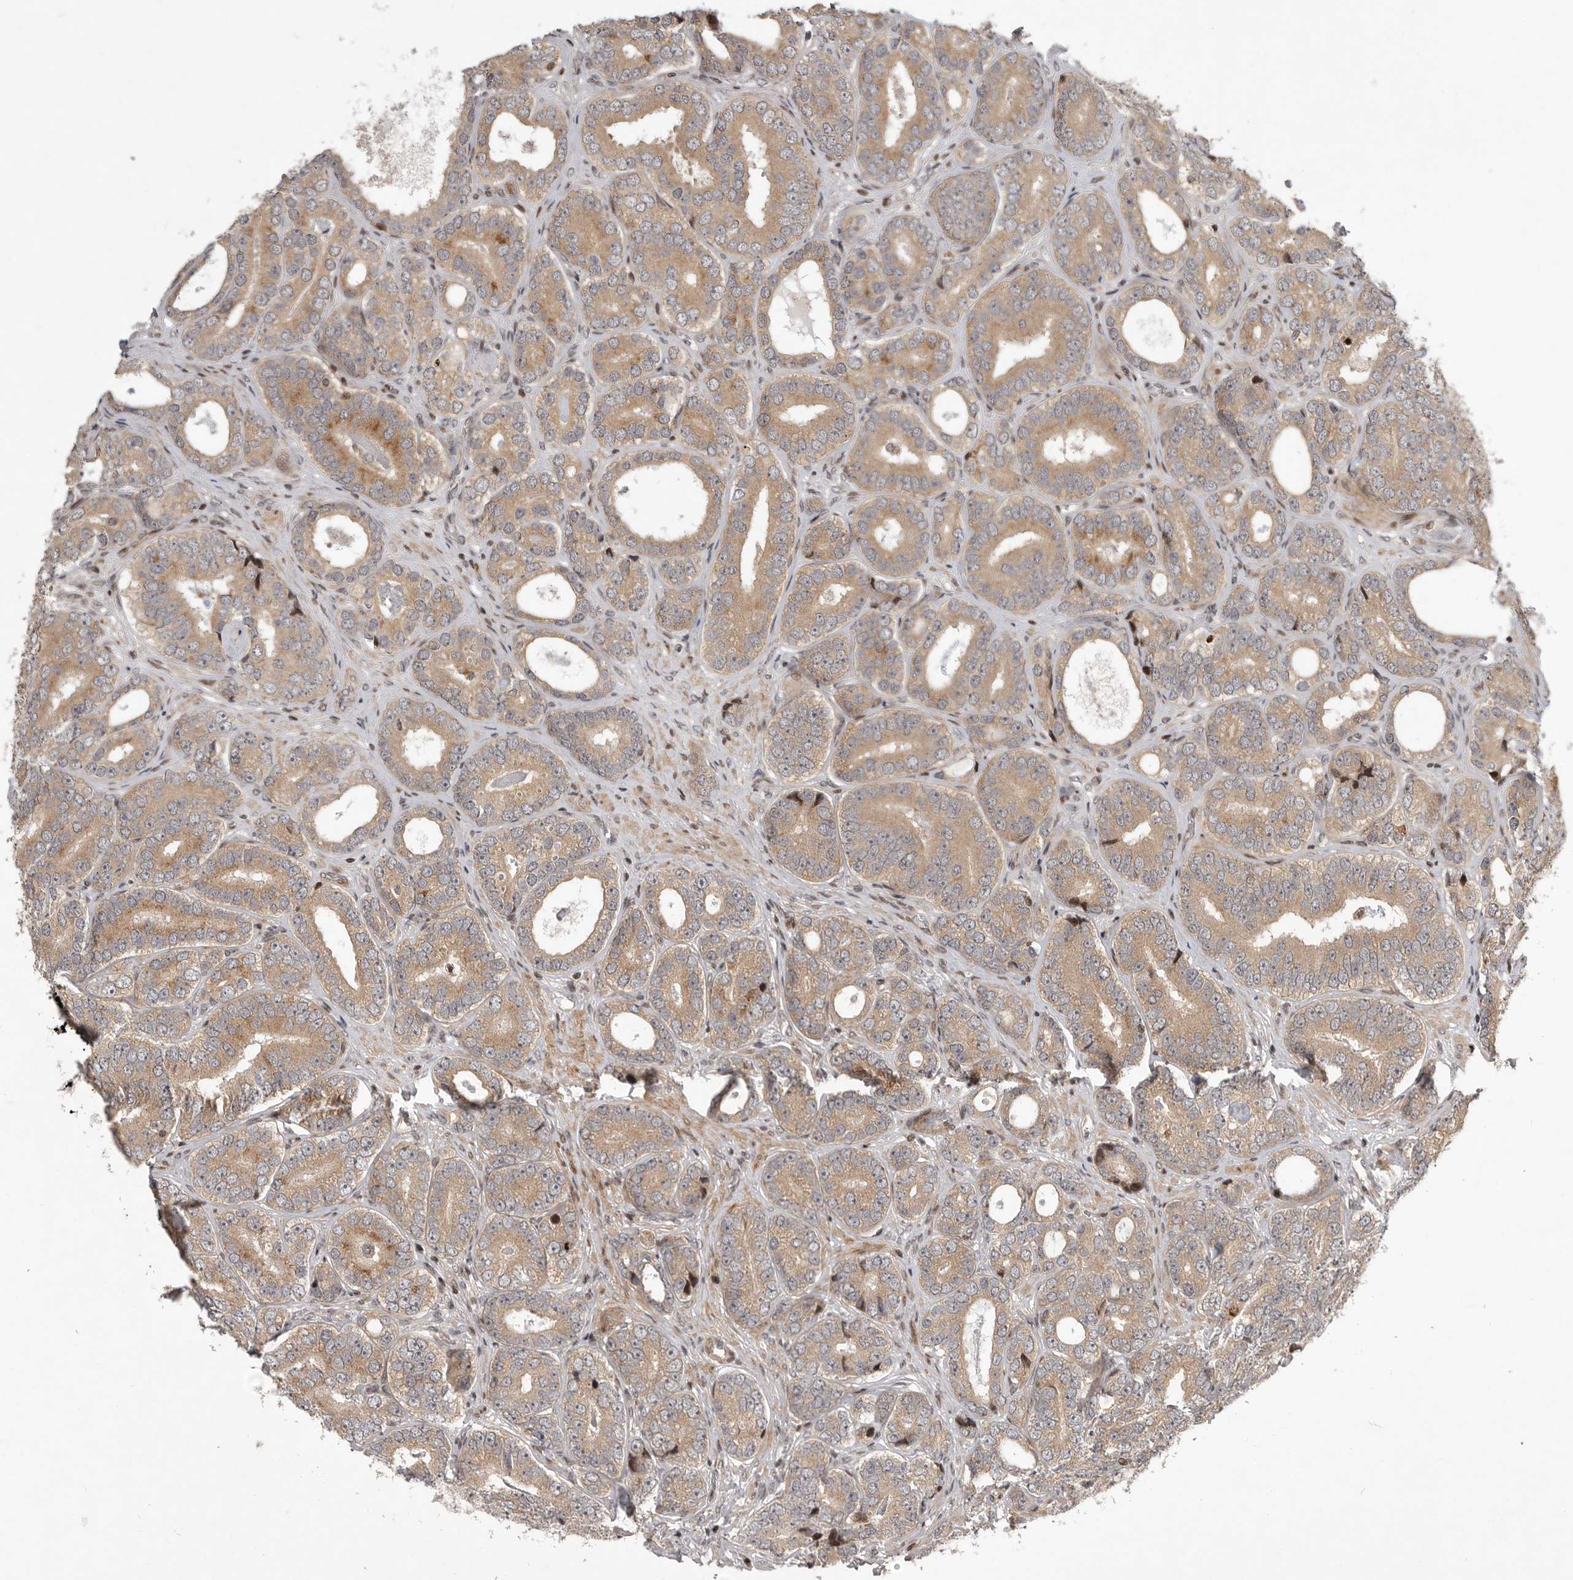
{"staining": {"intensity": "moderate", "quantity": ">75%", "location": "cytoplasmic/membranous"}, "tissue": "prostate cancer", "cell_type": "Tumor cells", "image_type": "cancer", "snomed": [{"axis": "morphology", "description": "Adenocarcinoma, High grade"}, {"axis": "topography", "description": "Prostate"}], "caption": "This is a histology image of immunohistochemistry (IHC) staining of prostate cancer (high-grade adenocarcinoma), which shows moderate positivity in the cytoplasmic/membranous of tumor cells.", "gene": "RABIF", "patient": {"sex": "male", "age": 56}}